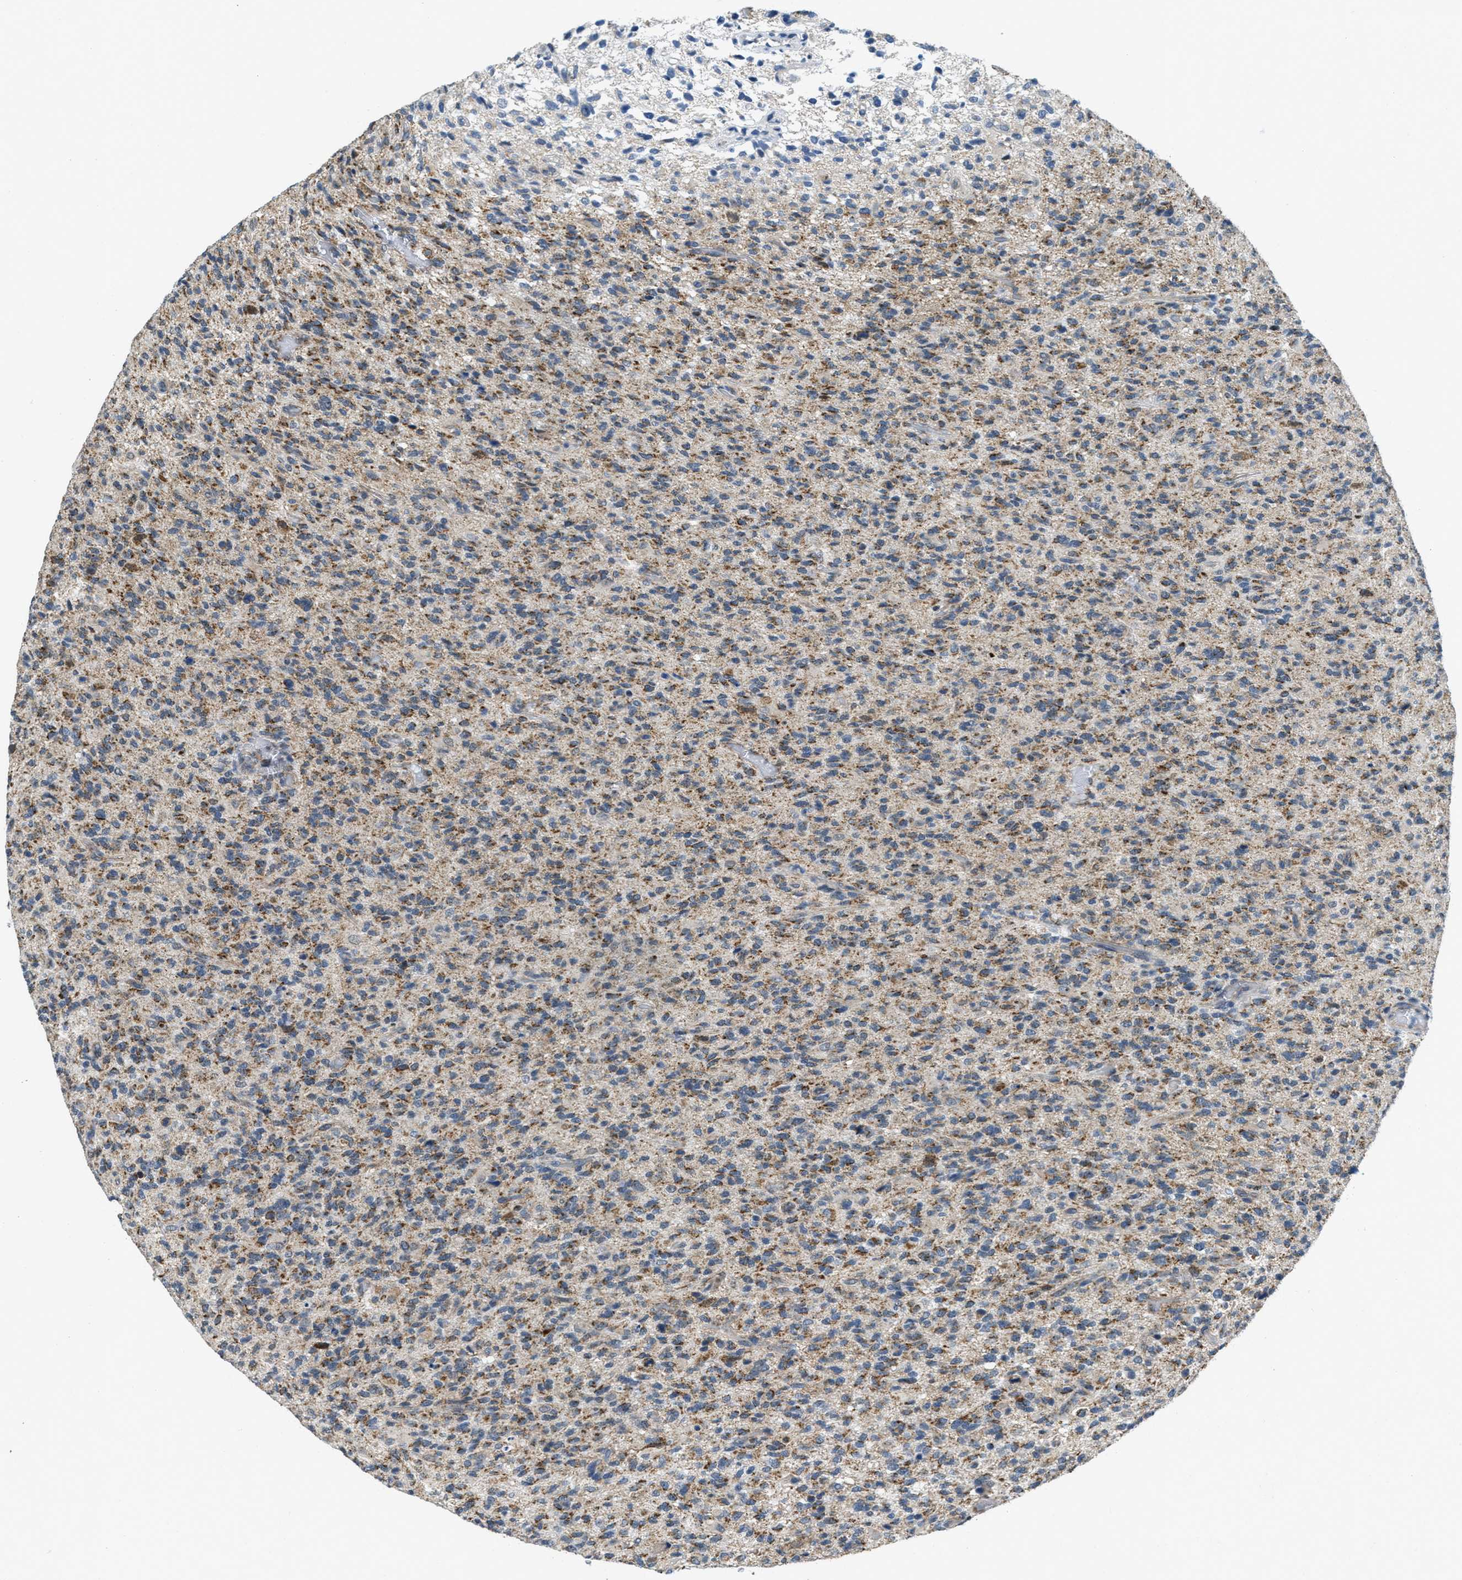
{"staining": {"intensity": "weak", "quantity": ">75%", "location": "cytoplasmic/membranous"}, "tissue": "glioma", "cell_type": "Tumor cells", "image_type": "cancer", "snomed": [{"axis": "morphology", "description": "Glioma, malignant, High grade"}, {"axis": "topography", "description": "Brain"}], "caption": "Protein staining of malignant glioma (high-grade) tissue displays weak cytoplasmic/membranous positivity in approximately >75% of tumor cells.", "gene": "TOMM70", "patient": {"sex": "male", "age": 71}}